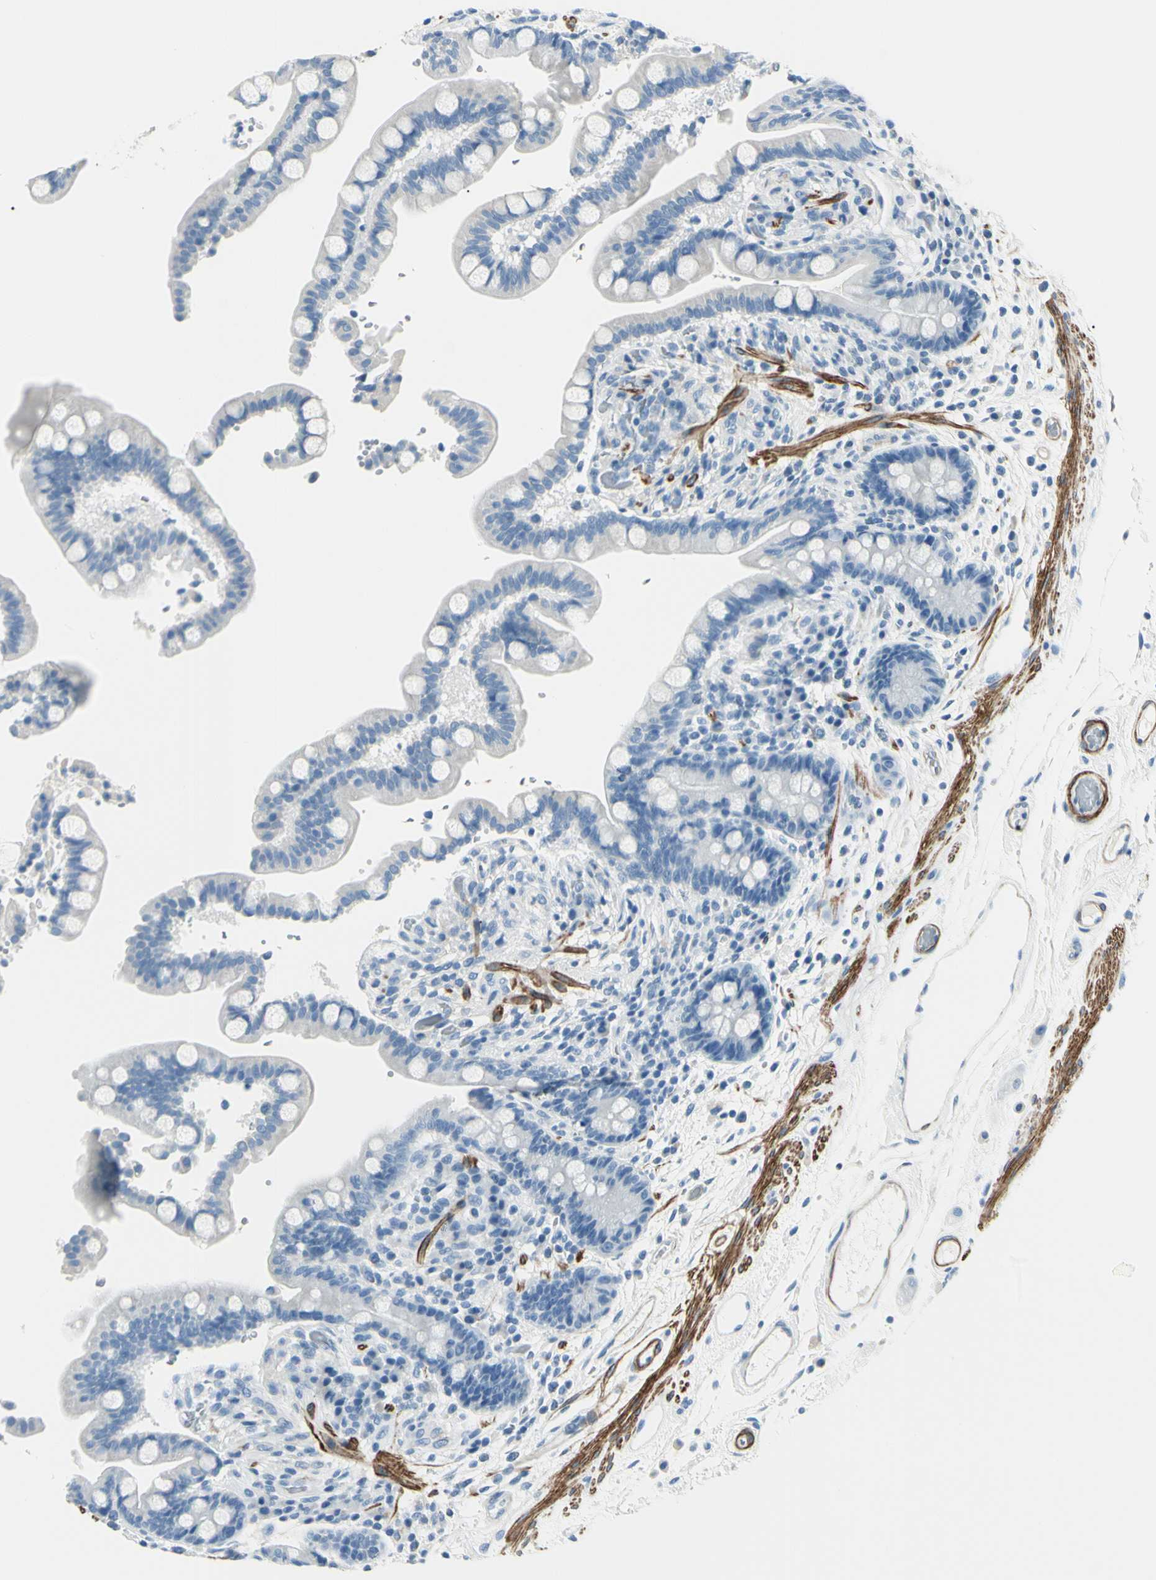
{"staining": {"intensity": "negative", "quantity": "none", "location": "none"}, "tissue": "colon", "cell_type": "Endothelial cells", "image_type": "normal", "snomed": [{"axis": "morphology", "description": "Normal tissue, NOS"}, {"axis": "topography", "description": "Colon"}], "caption": "High power microscopy micrograph of an immunohistochemistry micrograph of normal colon, revealing no significant expression in endothelial cells. The staining was performed using DAB to visualize the protein expression in brown, while the nuclei were stained in blue with hematoxylin (Magnification: 20x).", "gene": "CDH15", "patient": {"sex": "male", "age": 73}}